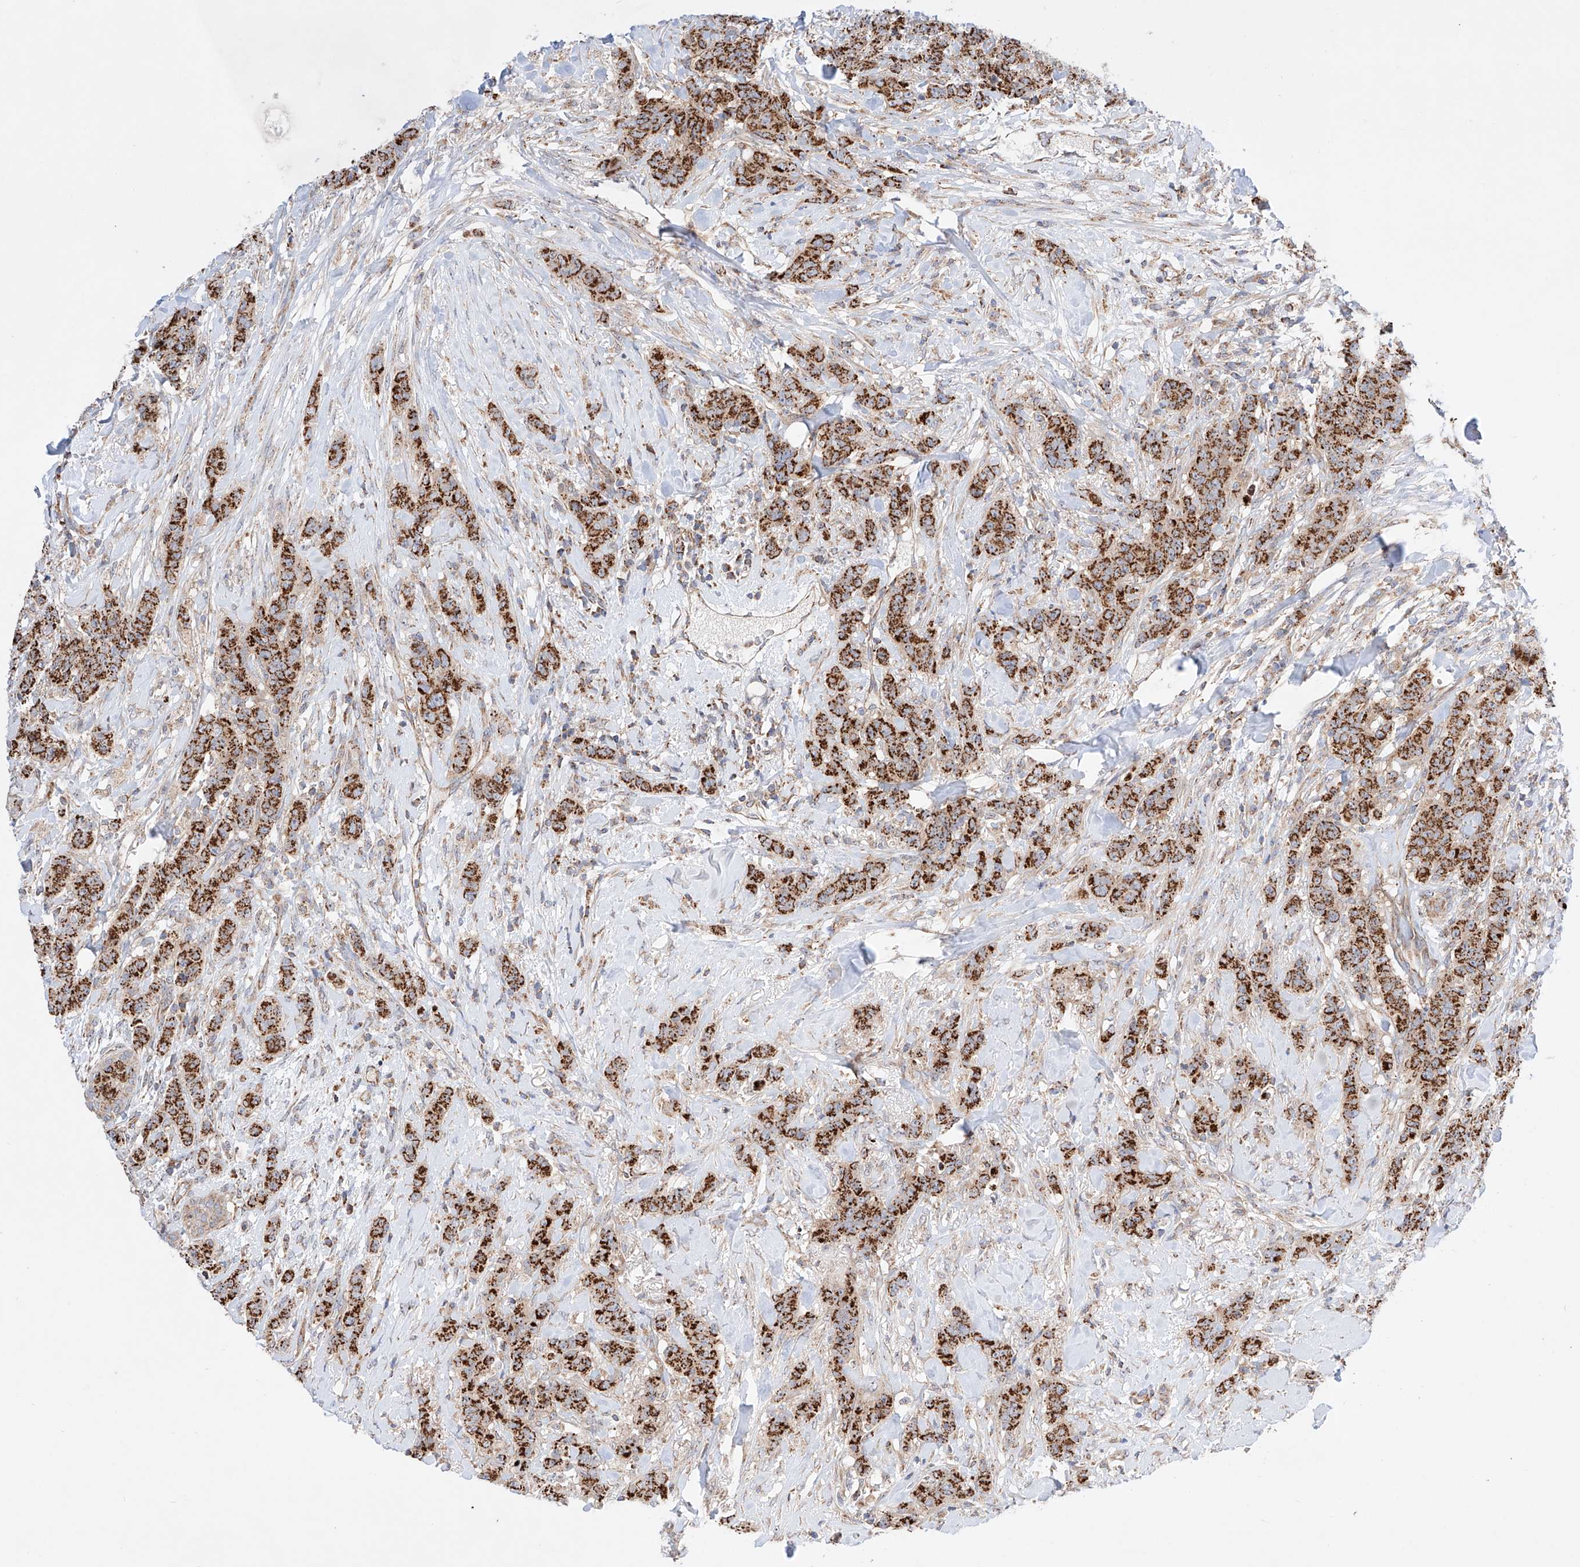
{"staining": {"intensity": "strong", "quantity": ">75%", "location": "cytoplasmic/membranous"}, "tissue": "breast cancer", "cell_type": "Tumor cells", "image_type": "cancer", "snomed": [{"axis": "morphology", "description": "Duct carcinoma"}, {"axis": "topography", "description": "Breast"}], "caption": "Immunohistochemical staining of breast cancer (intraductal carcinoma) reveals strong cytoplasmic/membranous protein staining in about >75% of tumor cells.", "gene": "KTI12", "patient": {"sex": "female", "age": 40}}